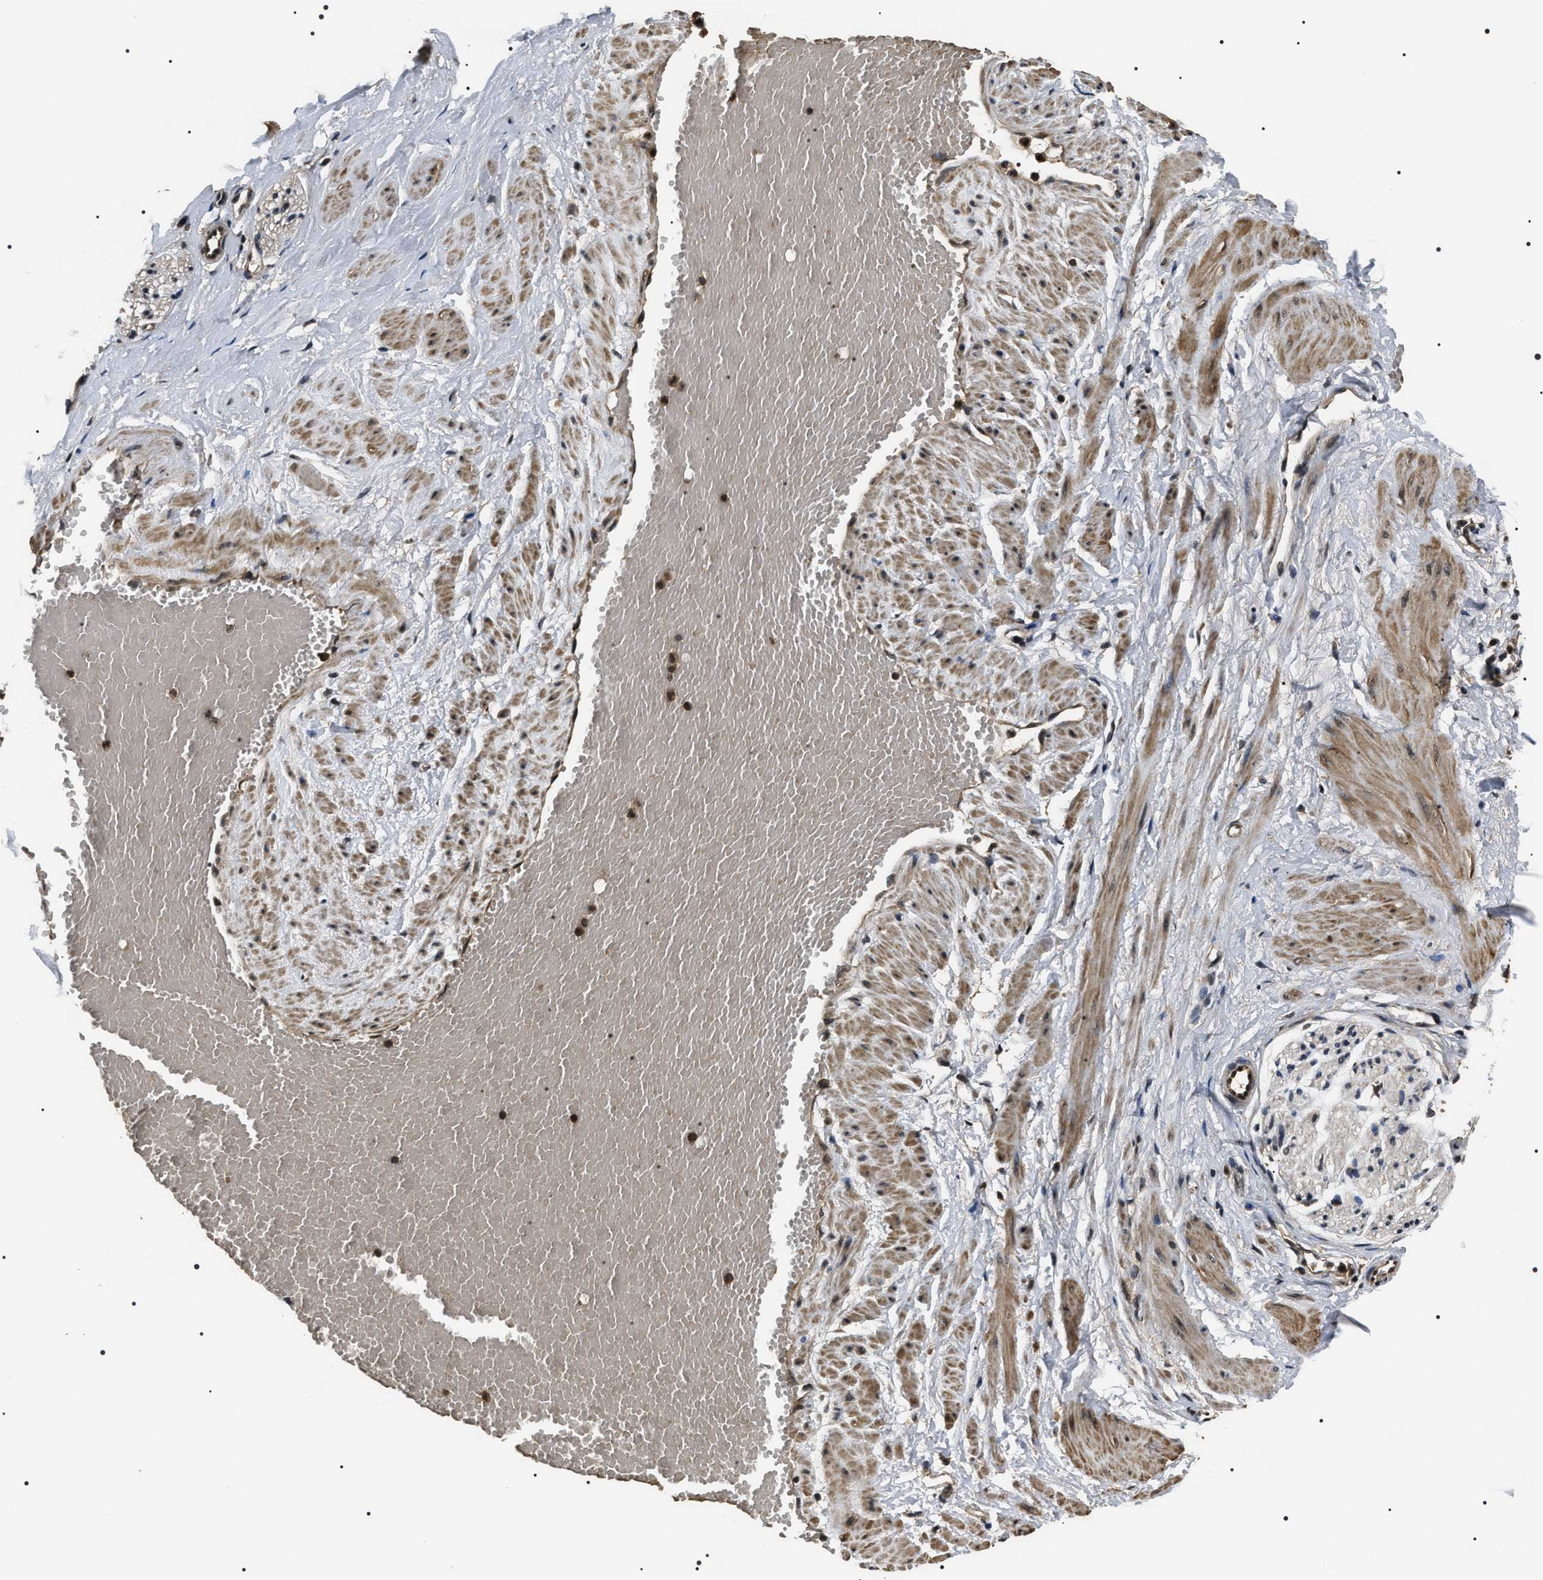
{"staining": {"intensity": "moderate", "quantity": "25%-75%", "location": "cytoplasmic/membranous,nuclear"}, "tissue": "adipose tissue", "cell_type": "Adipocytes", "image_type": "normal", "snomed": [{"axis": "morphology", "description": "Normal tissue, NOS"}, {"axis": "topography", "description": "Soft tissue"}, {"axis": "topography", "description": "Vascular tissue"}], "caption": "A high-resolution image shows IHC staining of benign adipose tissue, which shows moderate cytoplasmic/membranous,nuclear expression in about 25%-75% of adipocytes. (DAB (3,3'-diaminobenzidine) = brown stain, brightfield microscopy at high magnification).", "gene": "ARHGAP22", "patient": {"sex": "female", "age": 35}}